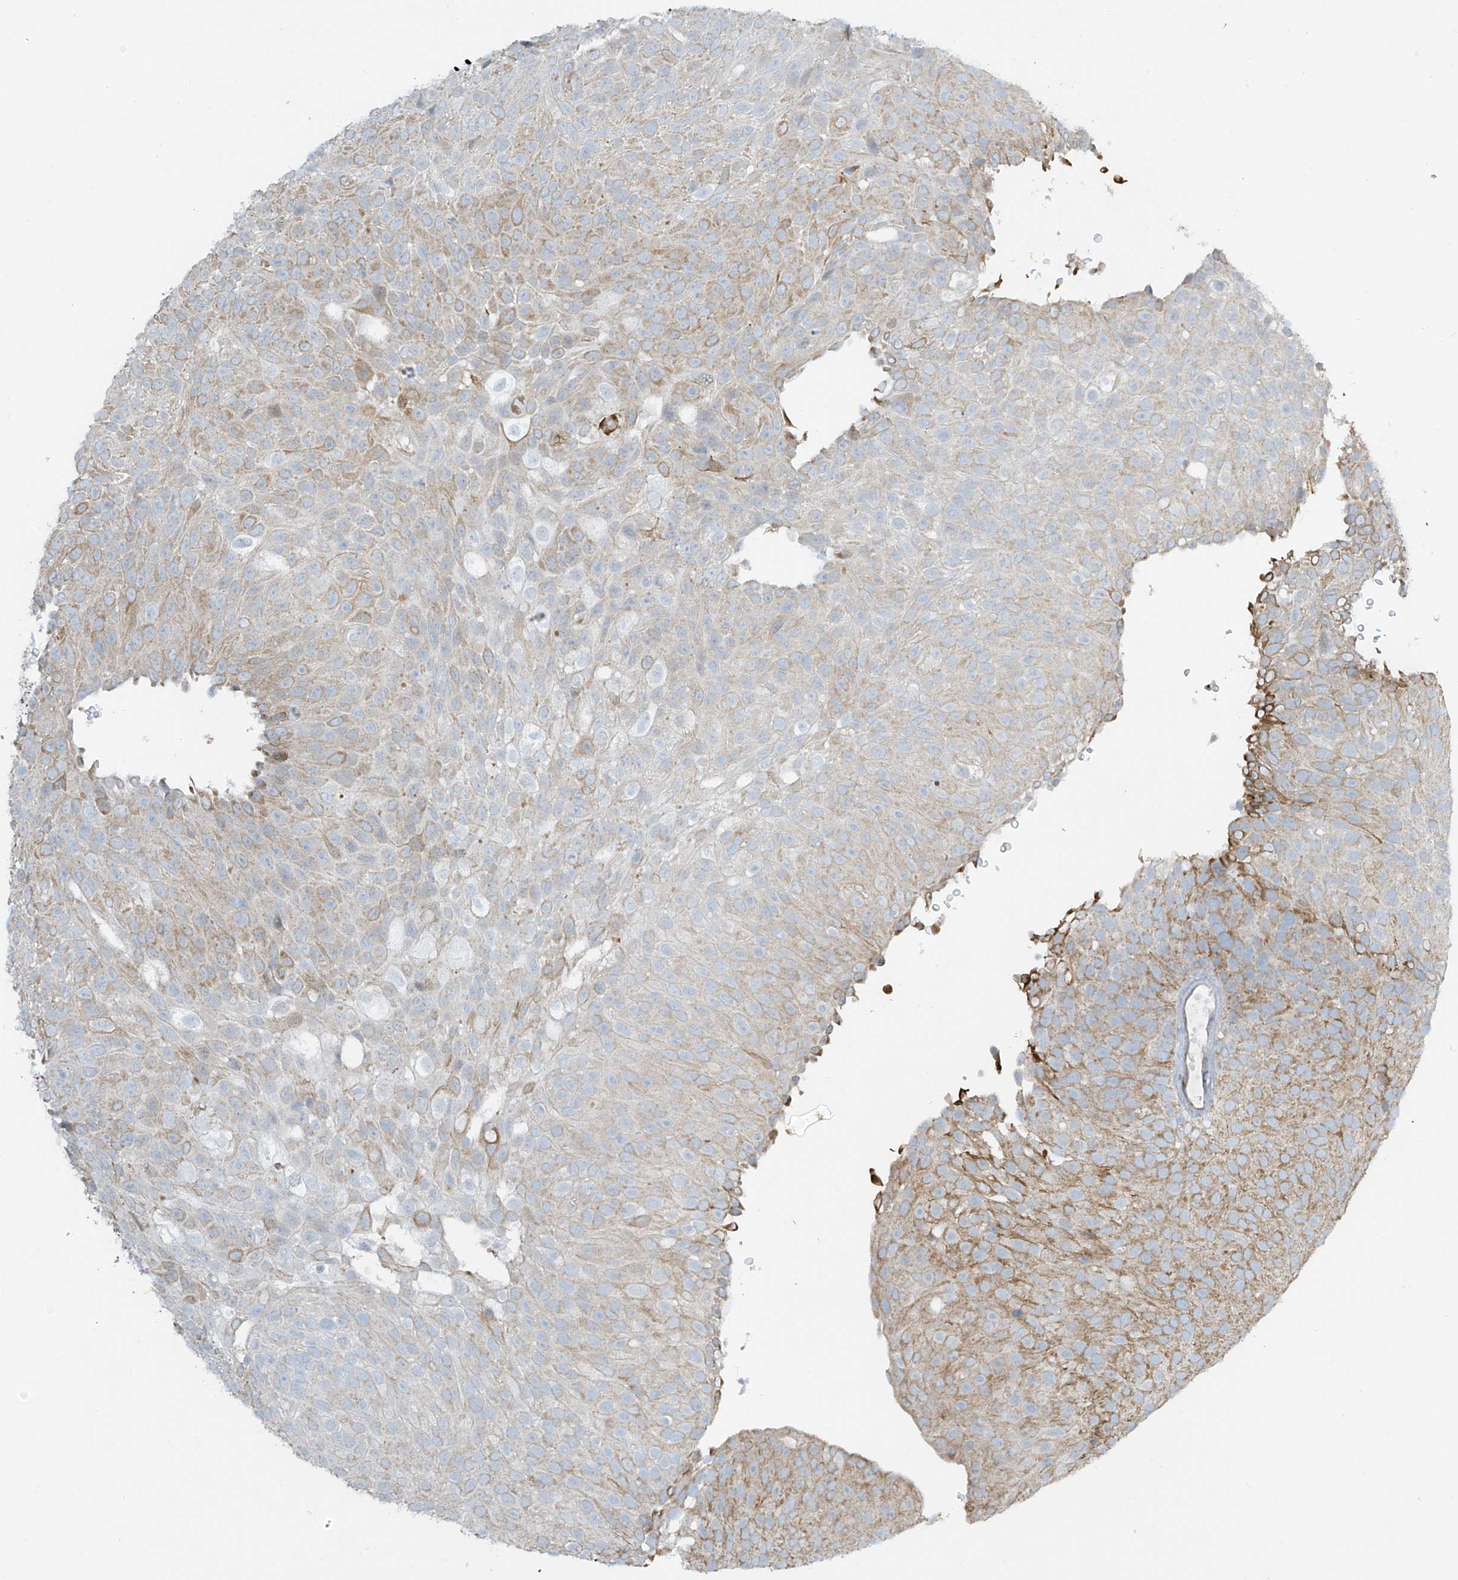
{"staining": {"intensity": "weak", "quantity": ">75%", "location": "cytoplasmic/membranous"}, "tissue": "urothelial cancer", "cell_type": "Tumor cells", "image_type": "cancer", "snomed": [{"axis": "morphology", "description": "Urothelial carcinoma, Low grade"}, {"axis": "topography", "description": "Urinary bladder"}], "caption": "Immunohistochemical staining of urothelial carcinoma (low-grade) reveals low levels of weak cytoplasmic/membranous protein staining in about >75% of tumor cells.", "gene": "SMDT1", "patient": {"sex": "male", "age": 78}}